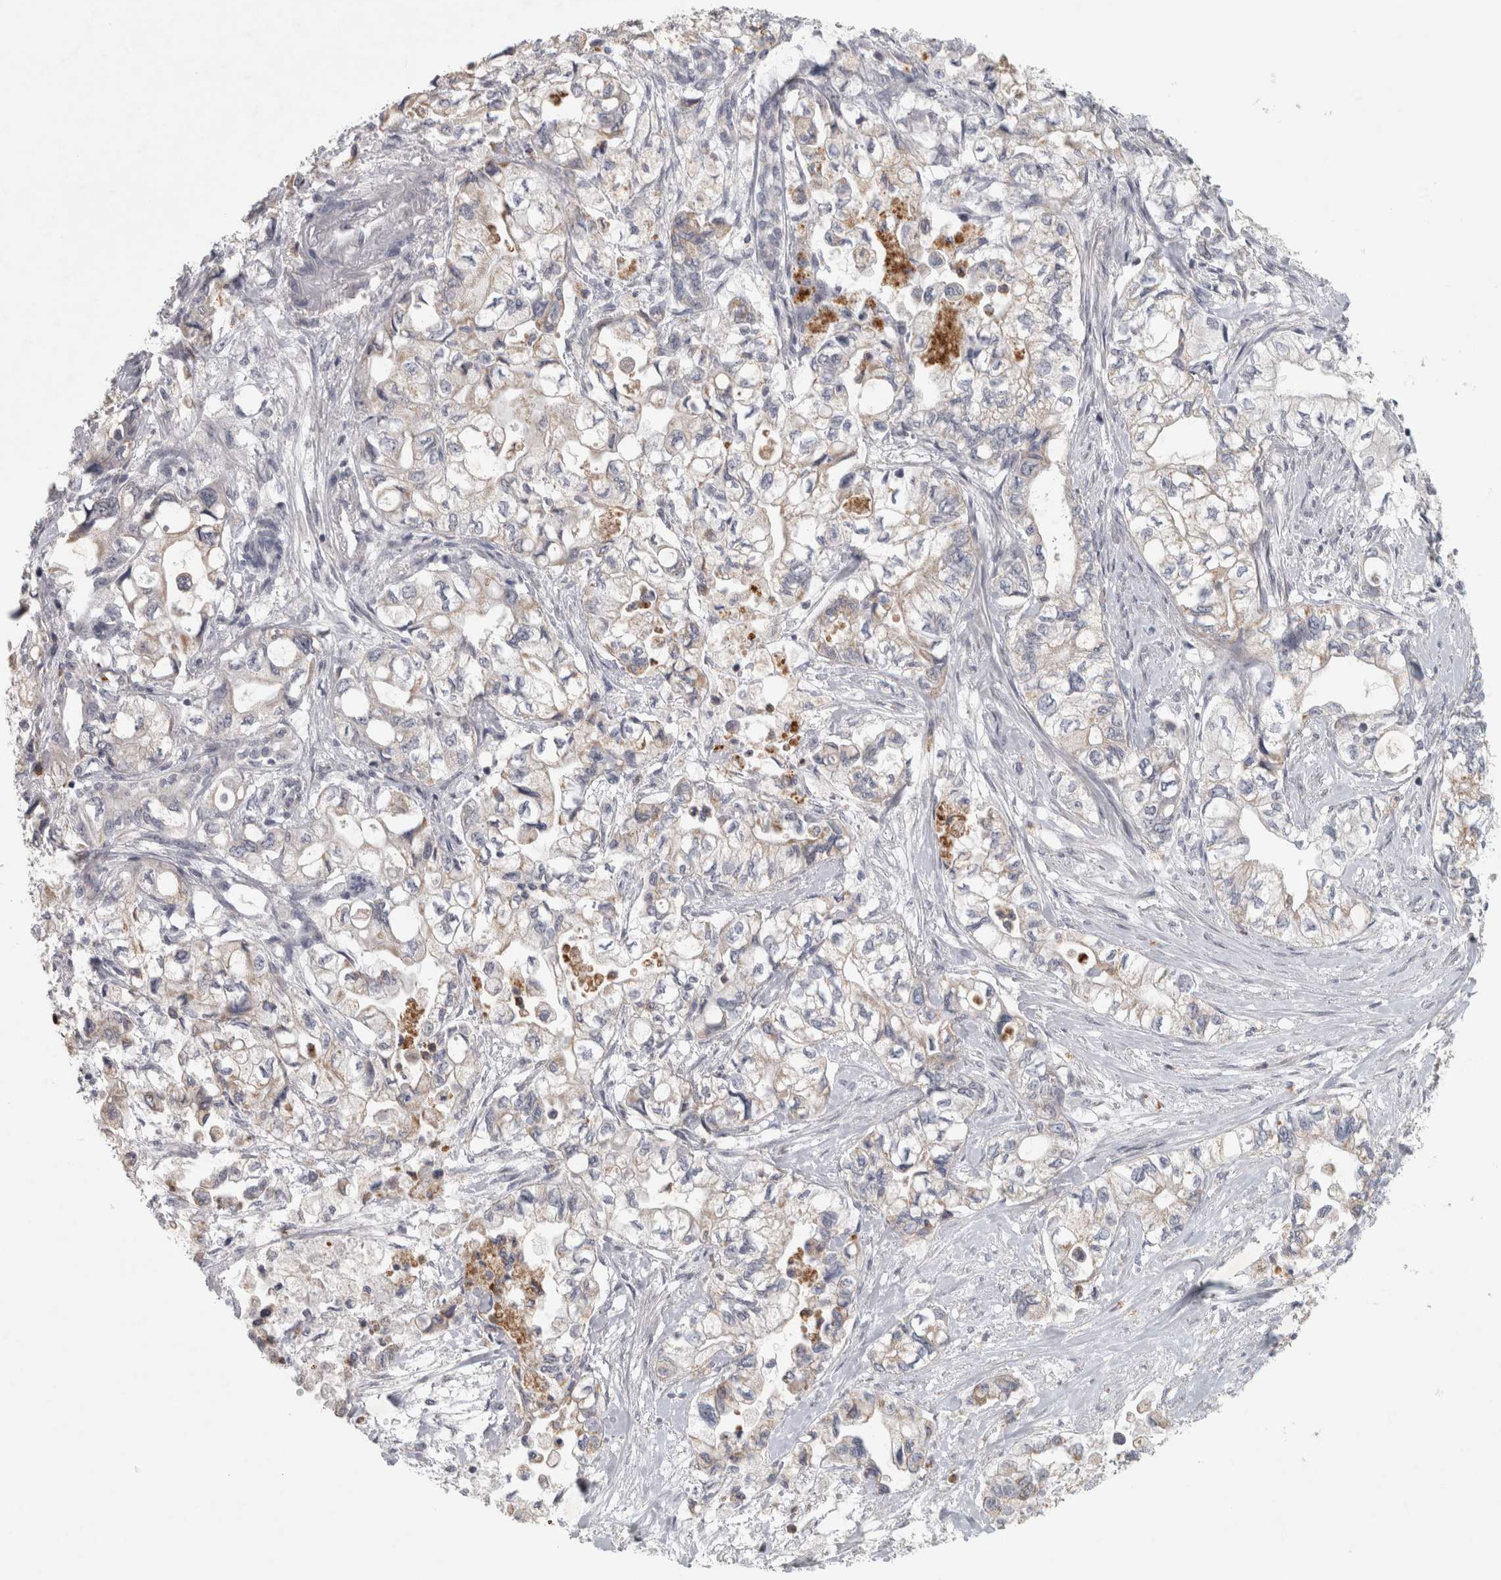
{"staining": {"intensity": "negative", "quantity": "none", "location": "none"}, "tissue": "pancreatic cancer", "cell_type": "Tumor cells", "image_type": "cancer", "snomed": [{"axis": "morphology", "description": "Adenocarcinoma, NOS"}, {"axis": "topography", "description": "Pancreas"}], "caption": "Human pancreatic cancer stained for a protein using immunohistochemistry exhibits no positivity in tumor cells.", "gene": "PTPRN2", "patient": {"sex": "male", "age": 79}}